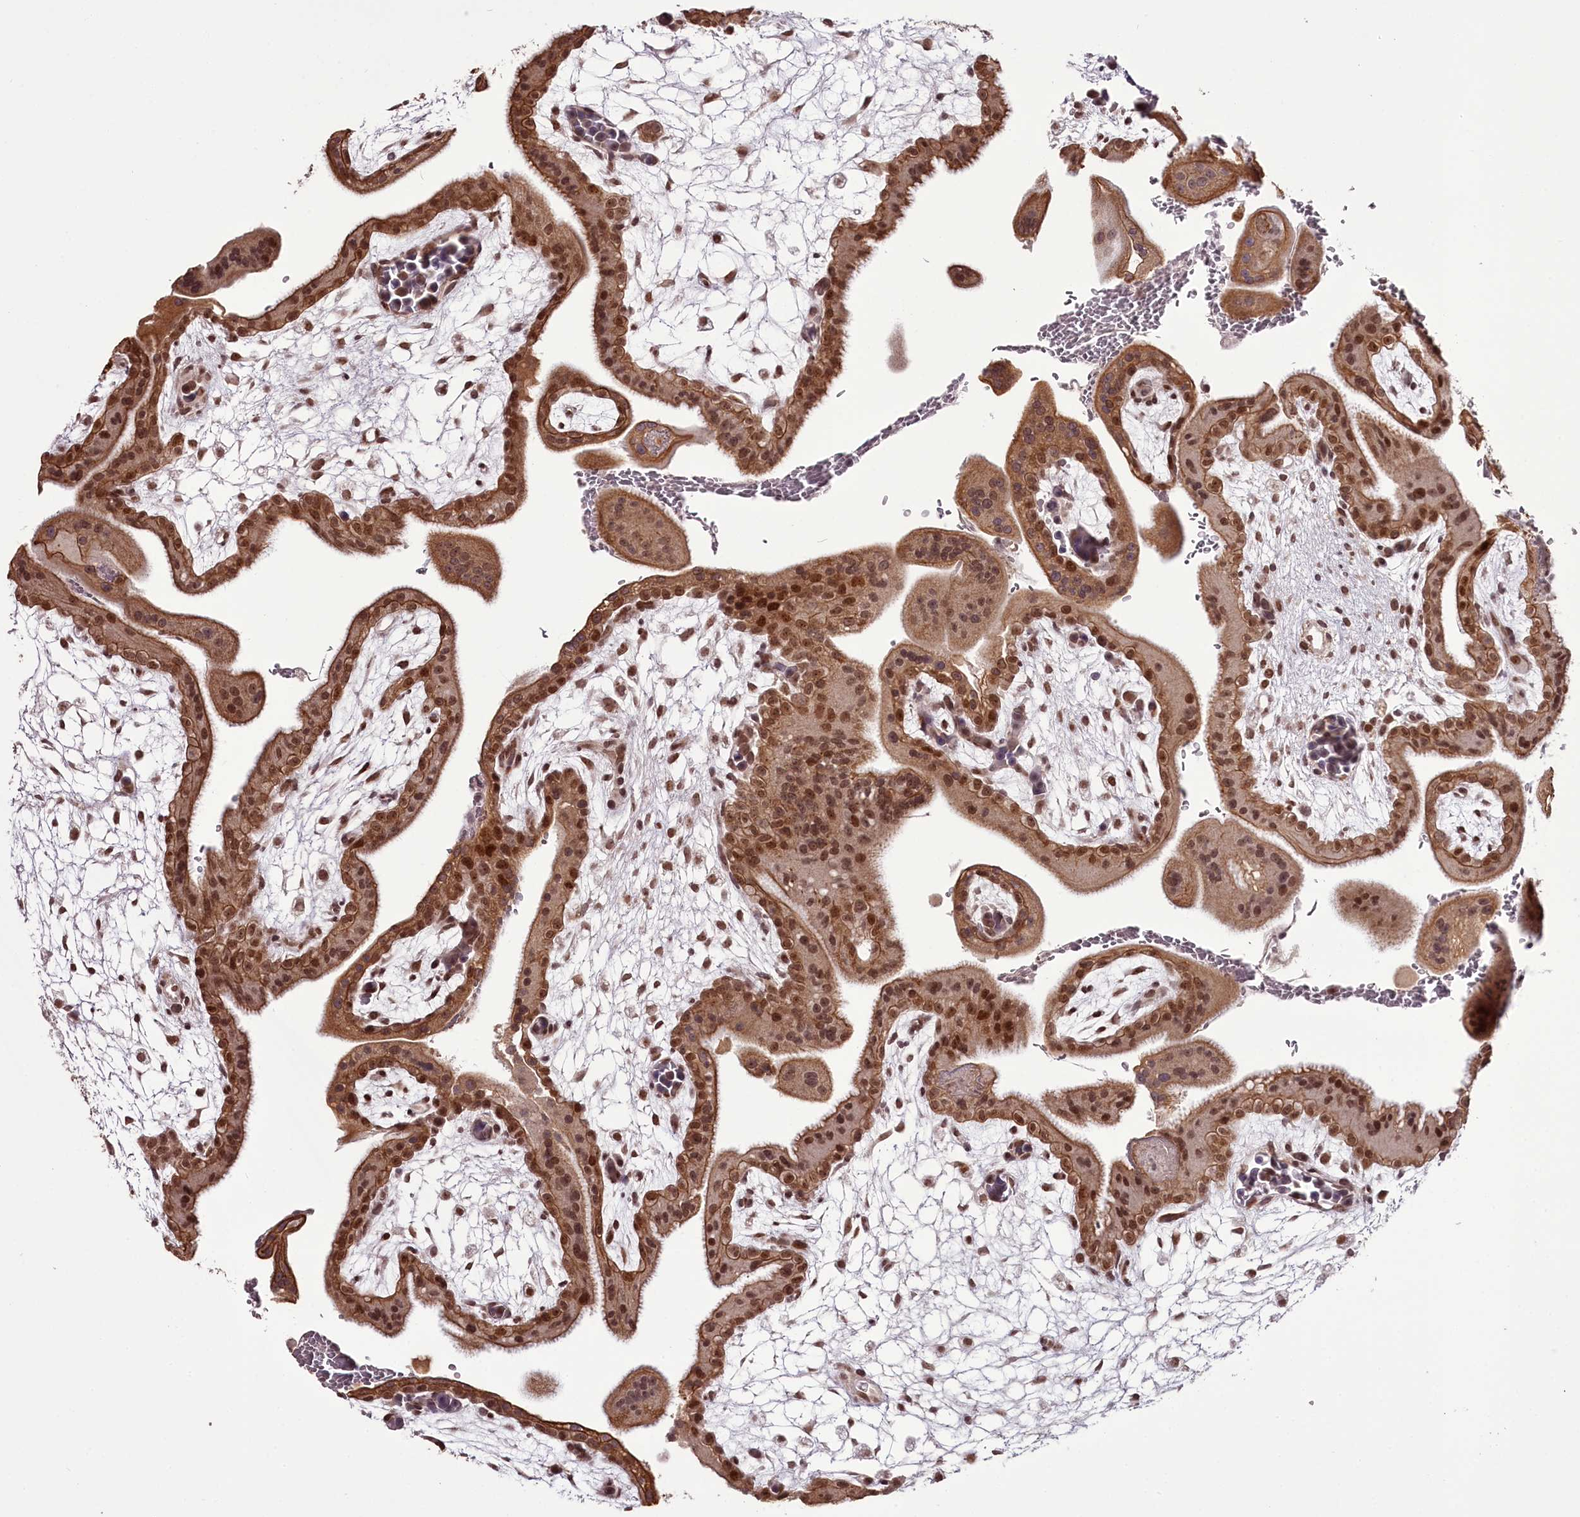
{"staining": {"intensity": "strong", "quantity": ">75%", "location": "nuclear"}, "tissue": "placenta", "cell_type": "Decidual cells", "image_type": "normal", "snomed": [{"axis": "morphology", "description": "Normal tissue, NOS"}, {"axis": "topography", "description": "Placenta"}], "caption": "Protein staining reveals strong nuclear positivity in approximately >75% of decidual cells in unremarkable placenta.", "gene": "THYN1", "patient": {"sex": "female", "age": 35}}